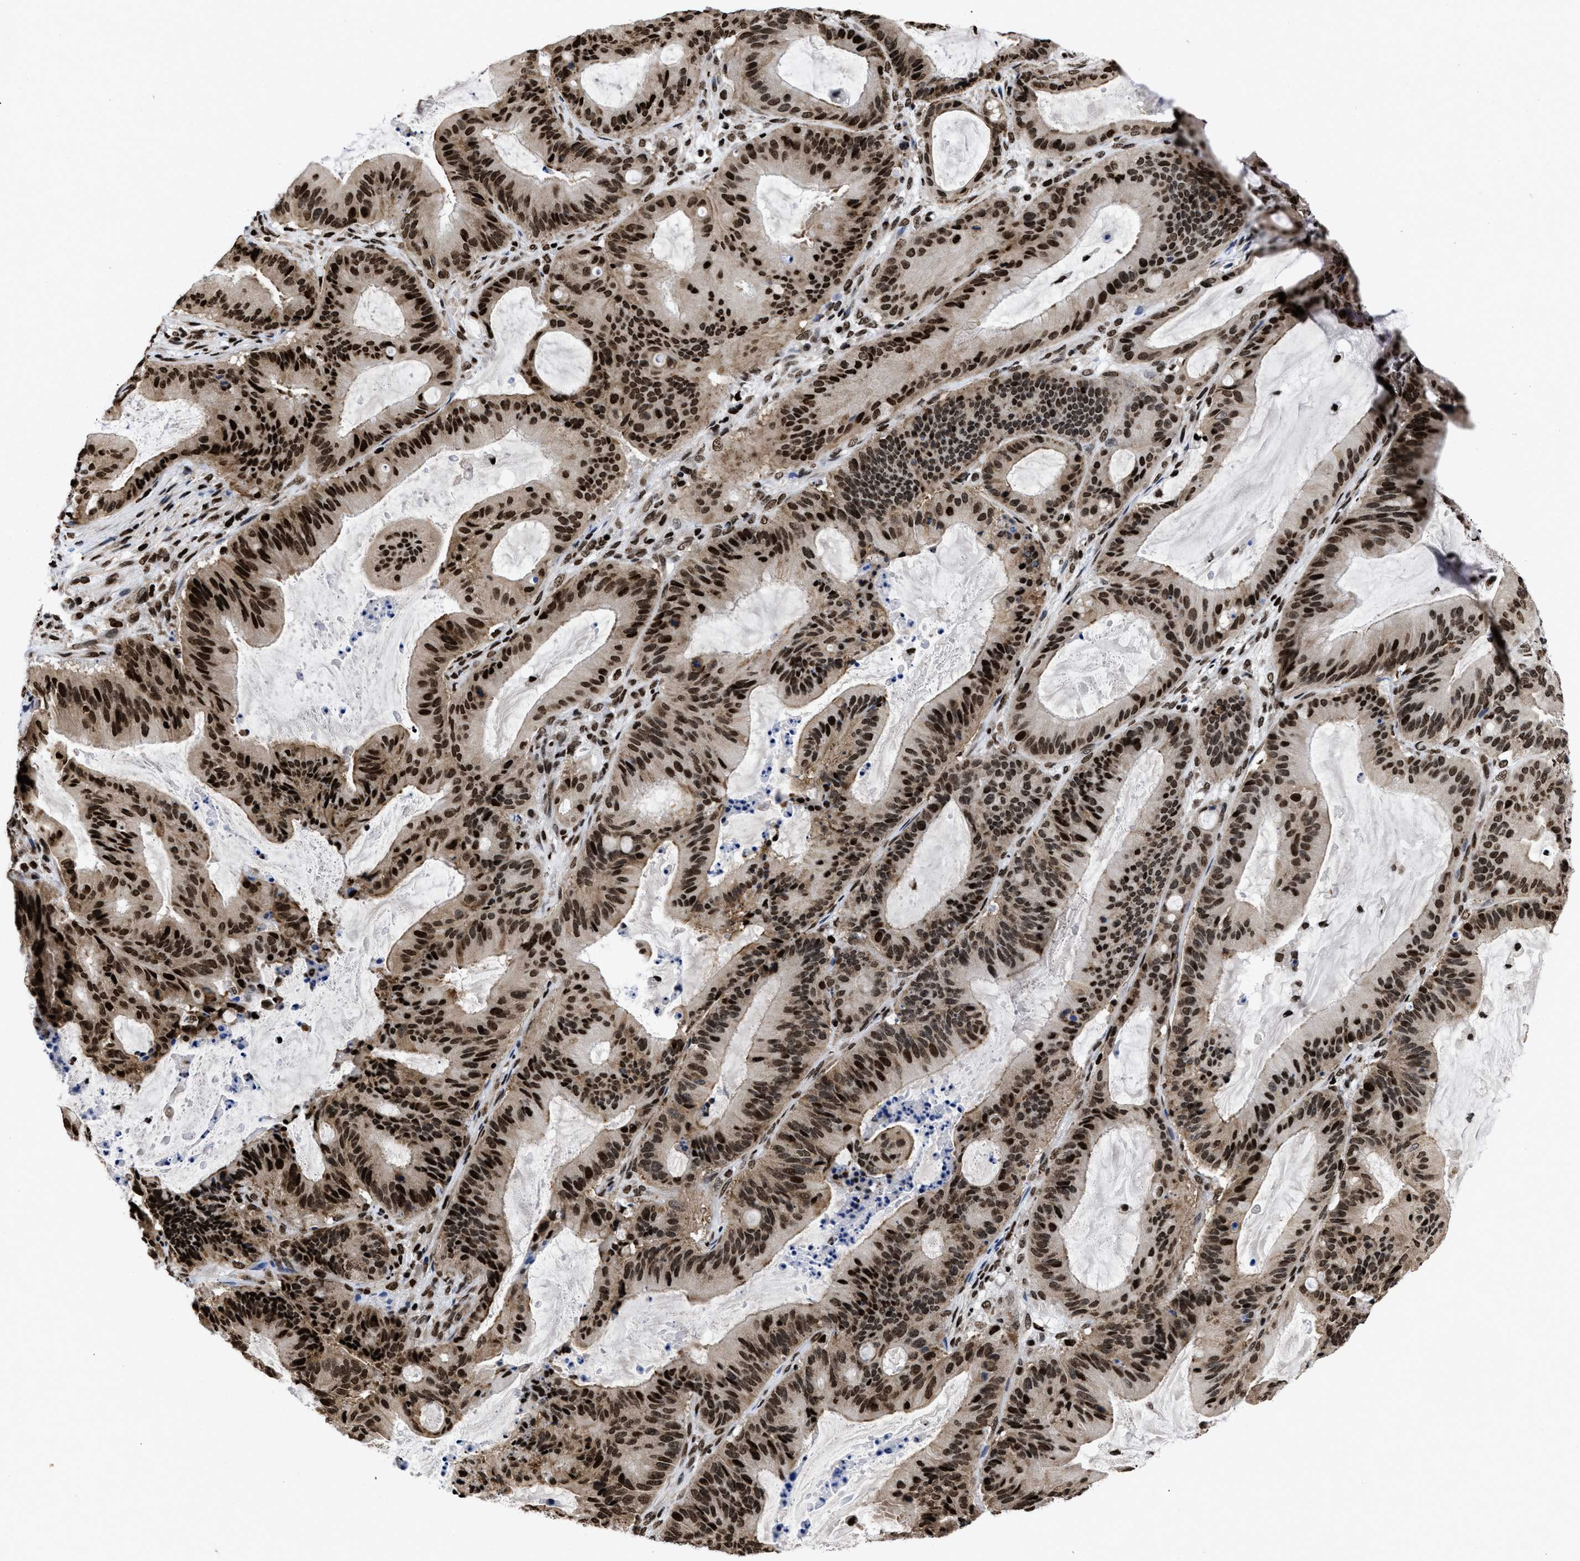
{"staining": {"intensity": "strong", "quantity": ">75%", "location": "cytoplasmic/membranous,nuclear"}, "tissue": "liver cancer", "cell_type": "Tumor cells", "image_type": "cancer", "snomed": [{"axis": "morphology", "description": "Normal tissue, NOS"}, {"axis": "morphology", "description": "Cholangiocarcinoma"}, {"axis": "topography", "description": "Liver"}, {"axis": "topography", "description": "Peripheral nerve tissue"}], "caption": "Immunohistochemical staining of cholangiocarcinoma (liver) demonstrates strong cytoplasmic/membranous and nuclear protein staining in approximately >75% of tumor cells.", "gene": "CALHM3", "patient": {"sex": "female", "age": 73}}